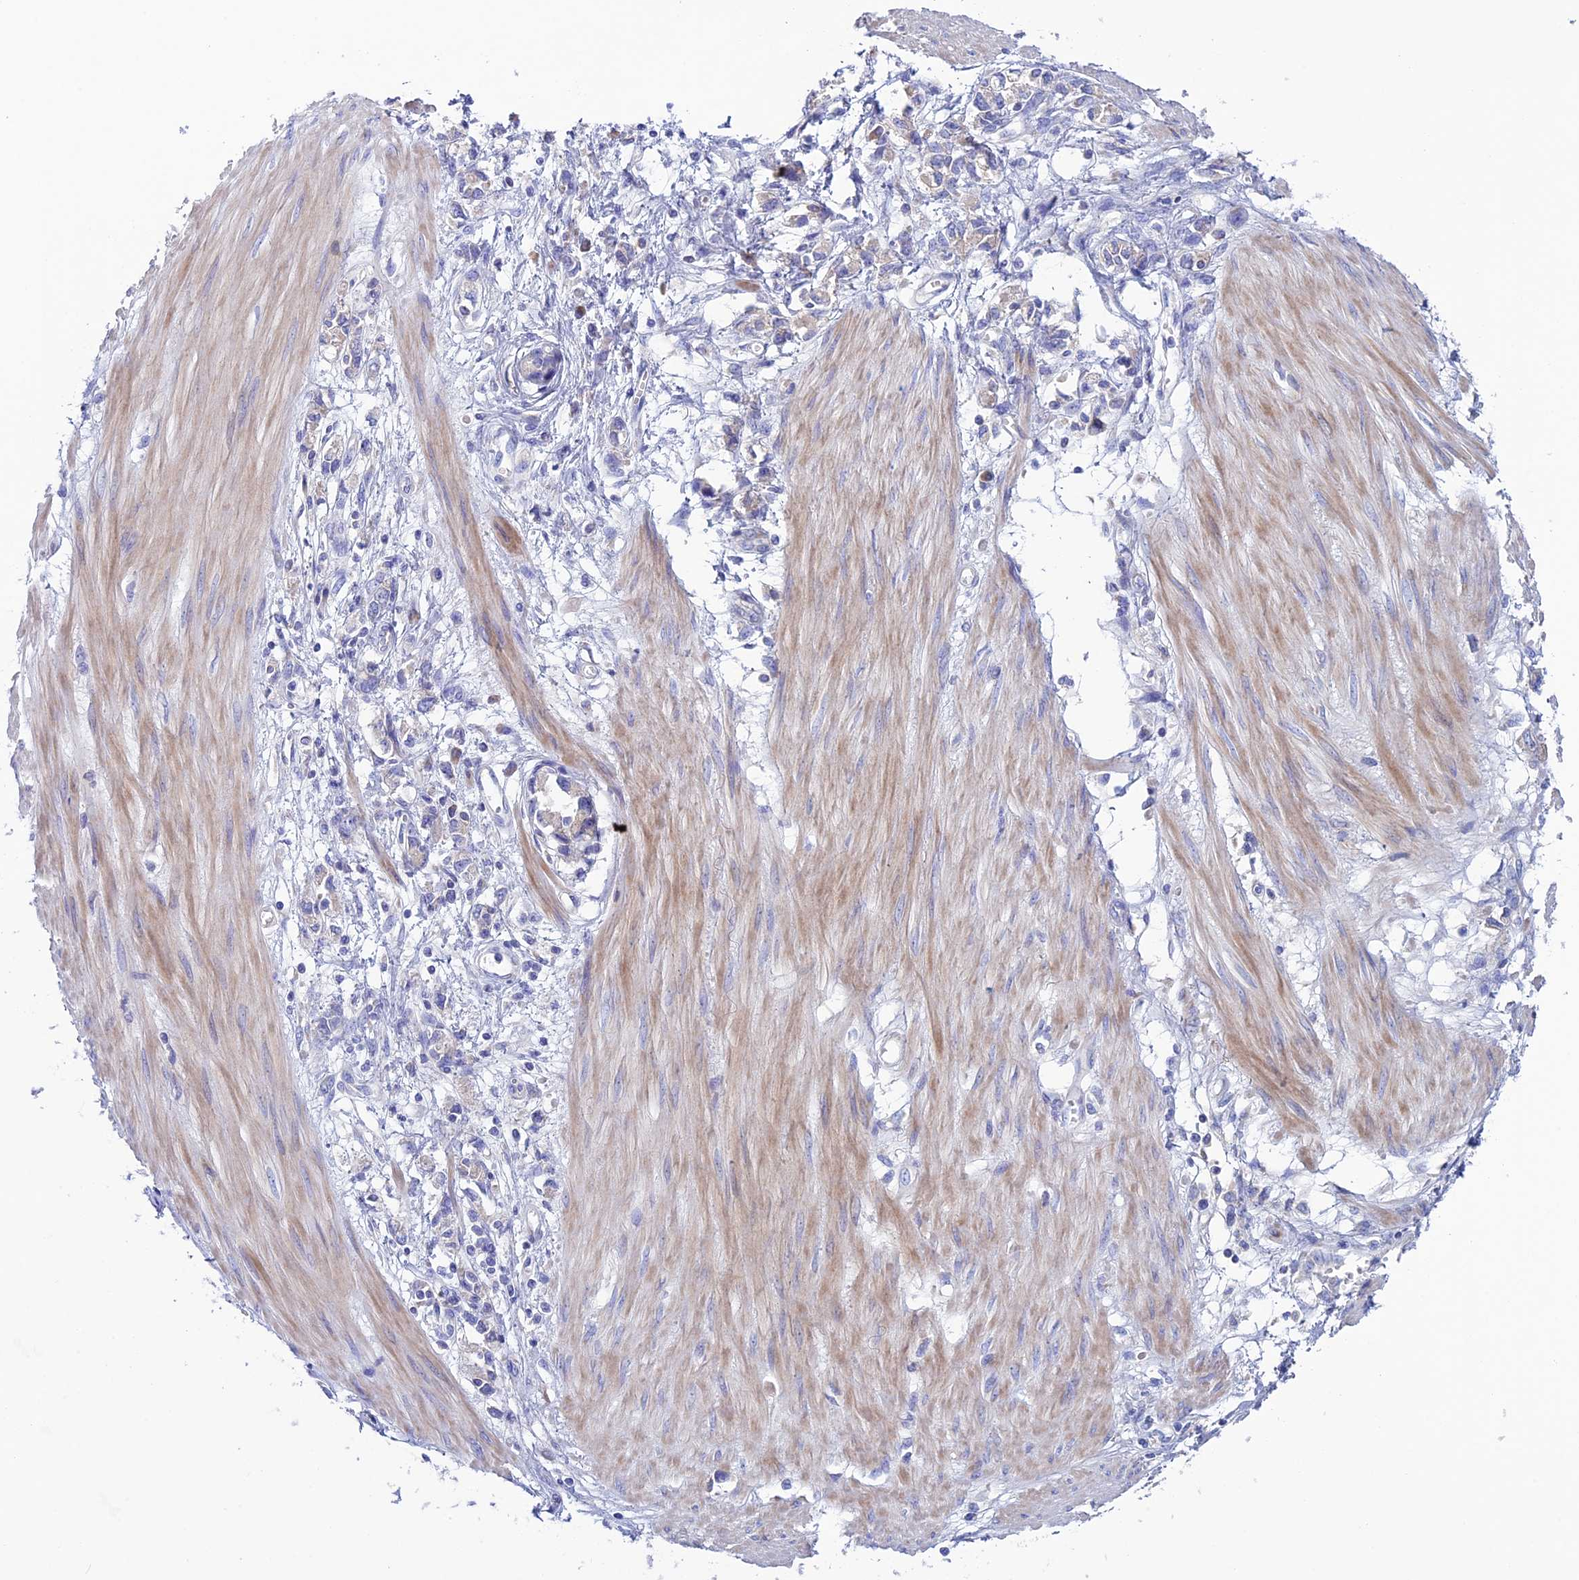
{"staining": {"intensity": "negative", "quantity": "none", "location": "none"}, "tissue": "stomach cancer", "cell_type": "Tumor cells", "image_type": "cancer", "snomed": [{"axis": "morphology", "description": "Adenocarcinoma, NOS"}, {"axis": "topography", "description": "Stomach"}], "caption": "High magnification brightfield microscopy of stomach cancer stained with DAB (3,3'-diaminobenzidine) (brown) and counterstained with hematoxylin (blue): tumor cells show no significant positivity.", "gene": "SLC15A5", "patient": {"sex": "female", "age": 76}}